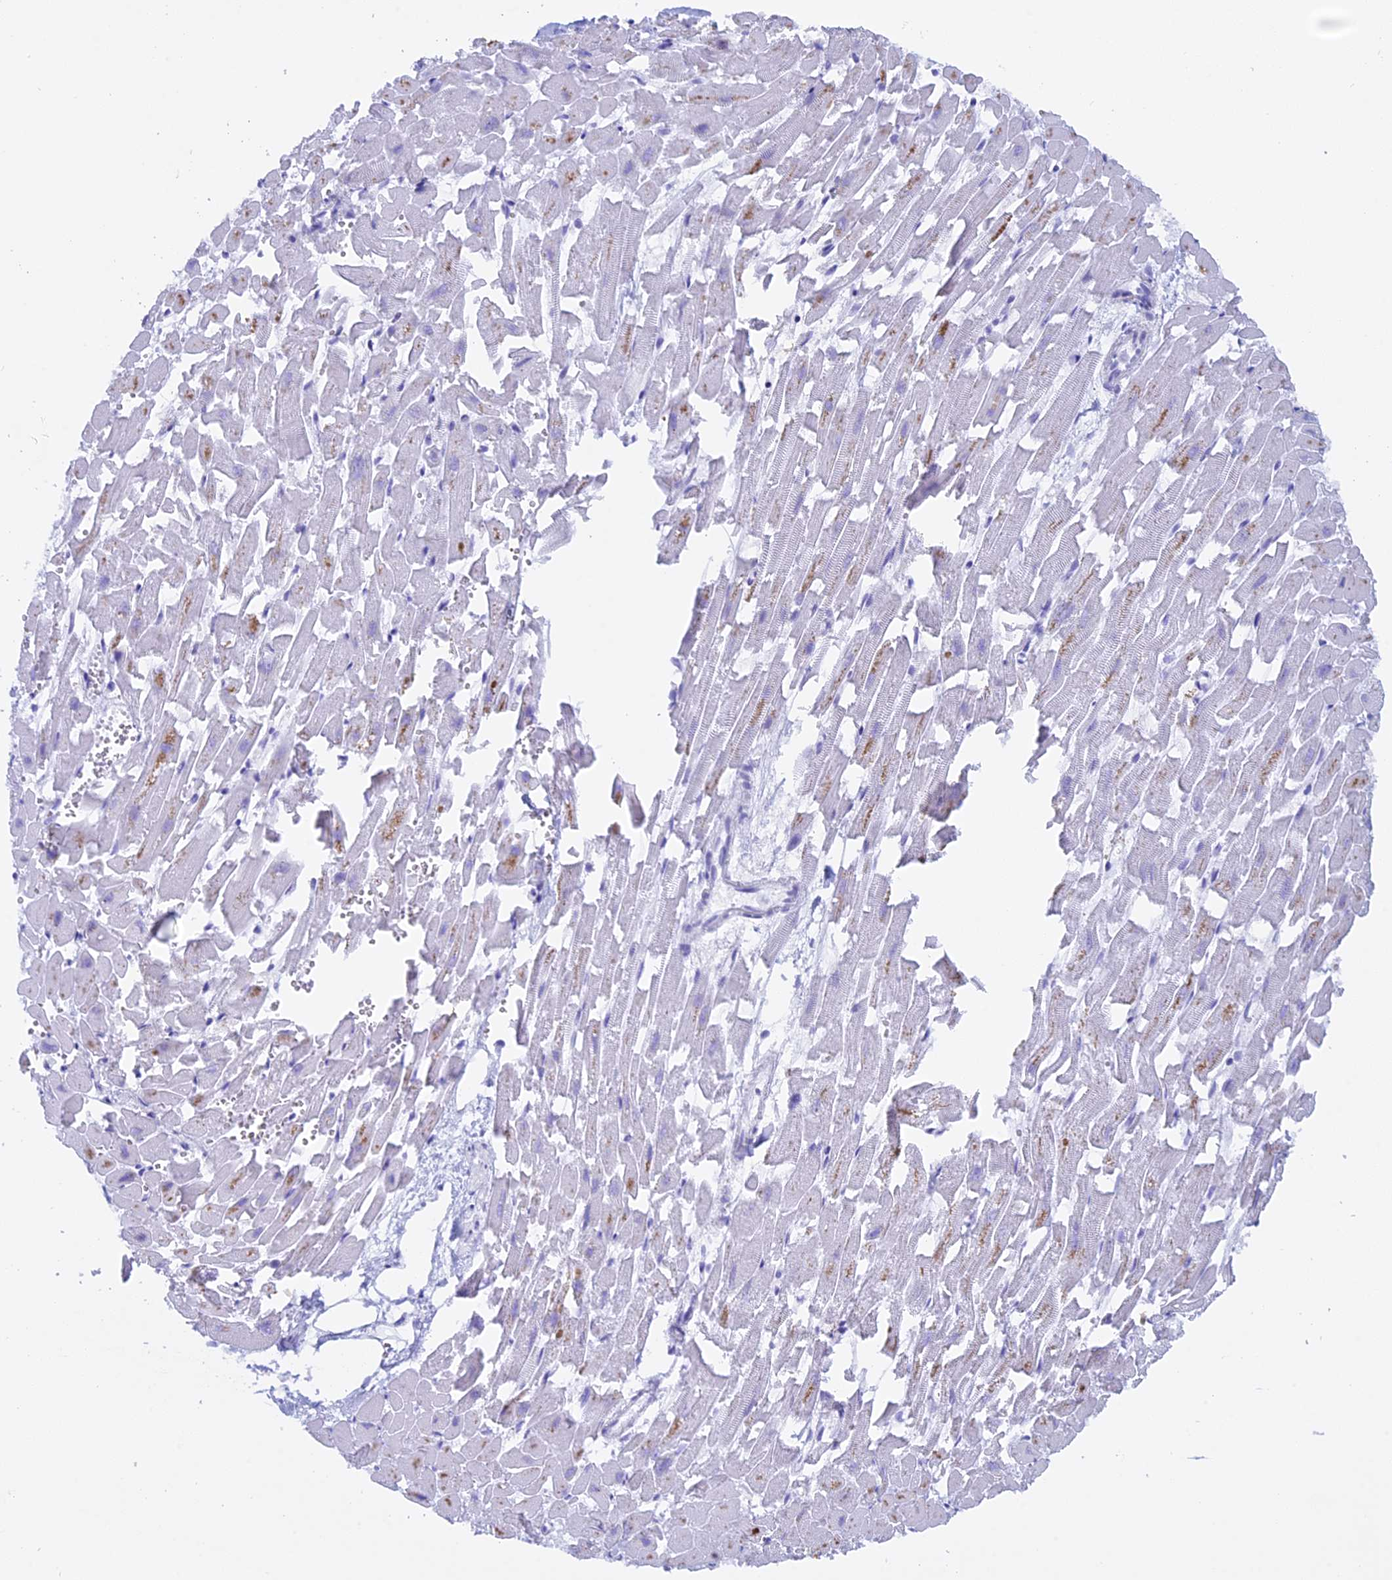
{"staining": {"intensity": "negative", "quantity": "none", "location": "none"}, "tissue": "heart muscle", "cell_type": "Cardiomyocytes", "image_type": "normal", "snomed": [{"axis": "morphology", "description": "Normal tissue, NOS"}, {"axis": "topography", "description": "Heart"}], "caption": "This is an immunohistochemistry histopathology image of normal heart muscle. There is no staining in cardiomyocytes.", "gene": "KCTD21", "patient": {"sex": "female", "age": 64}}